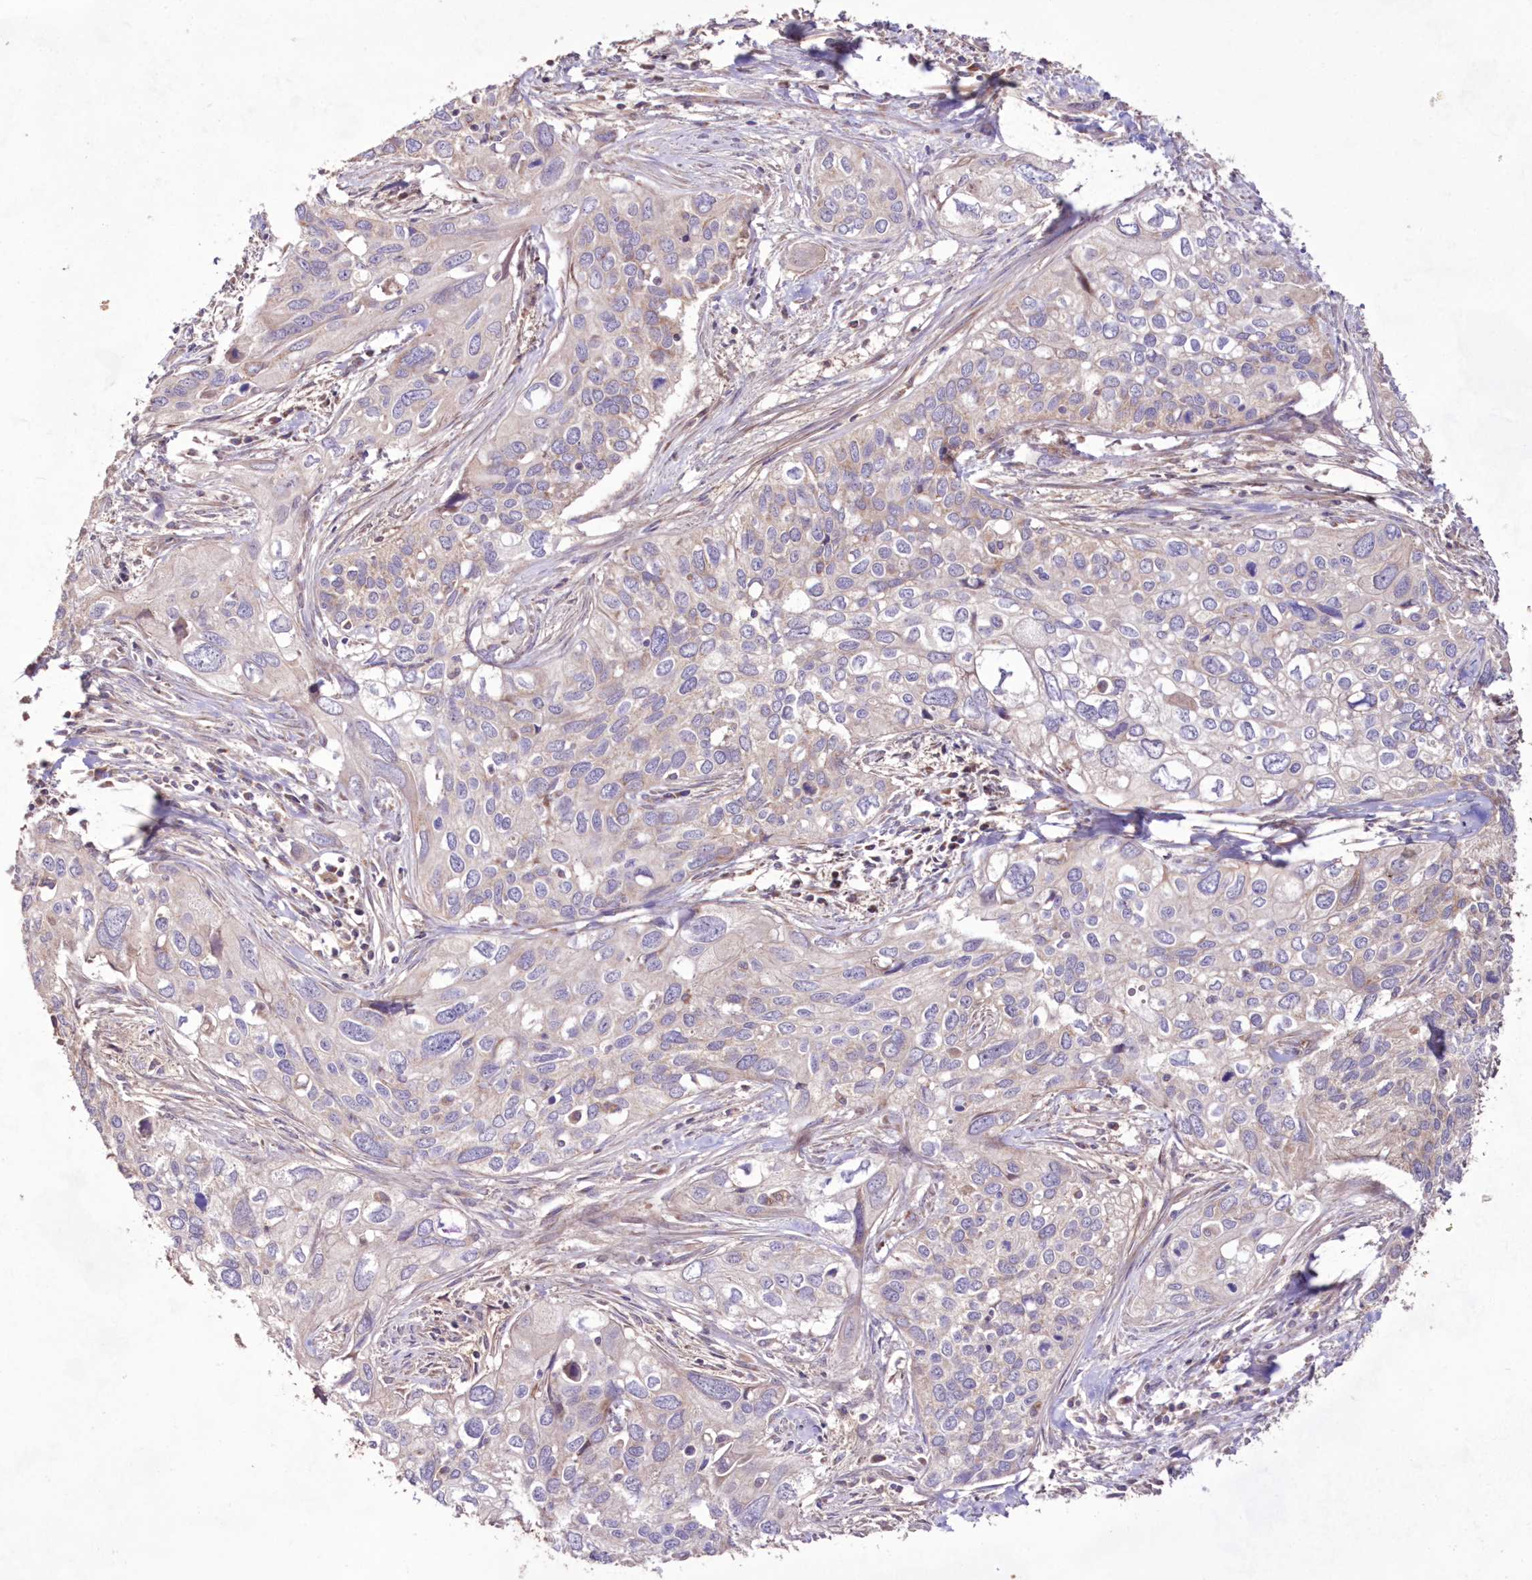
{"staining": {"intensity": "negative", "quantity": "none", "location": "none"}, "tissue": "cervical cancer", "cell_type": "Tumor cells", "image_type": "cancer", "snomed": [{"axis": "morphology", "description": "Squamous cell carcinoma, NOS"}, {"axis": "topography", "description": "Cervix"}], "caption": "IHC image of neoplastic tissue: human cervical cancer (squamous cell carcinoma) stained with DAB displays no significant protein expression in tumor cells. (DAB immunohistochemistry (IHC) visualized using brightfield microscopy, high magnification).", "gene": "HADHB", "patient": {"sex": "female", "age": 55}}